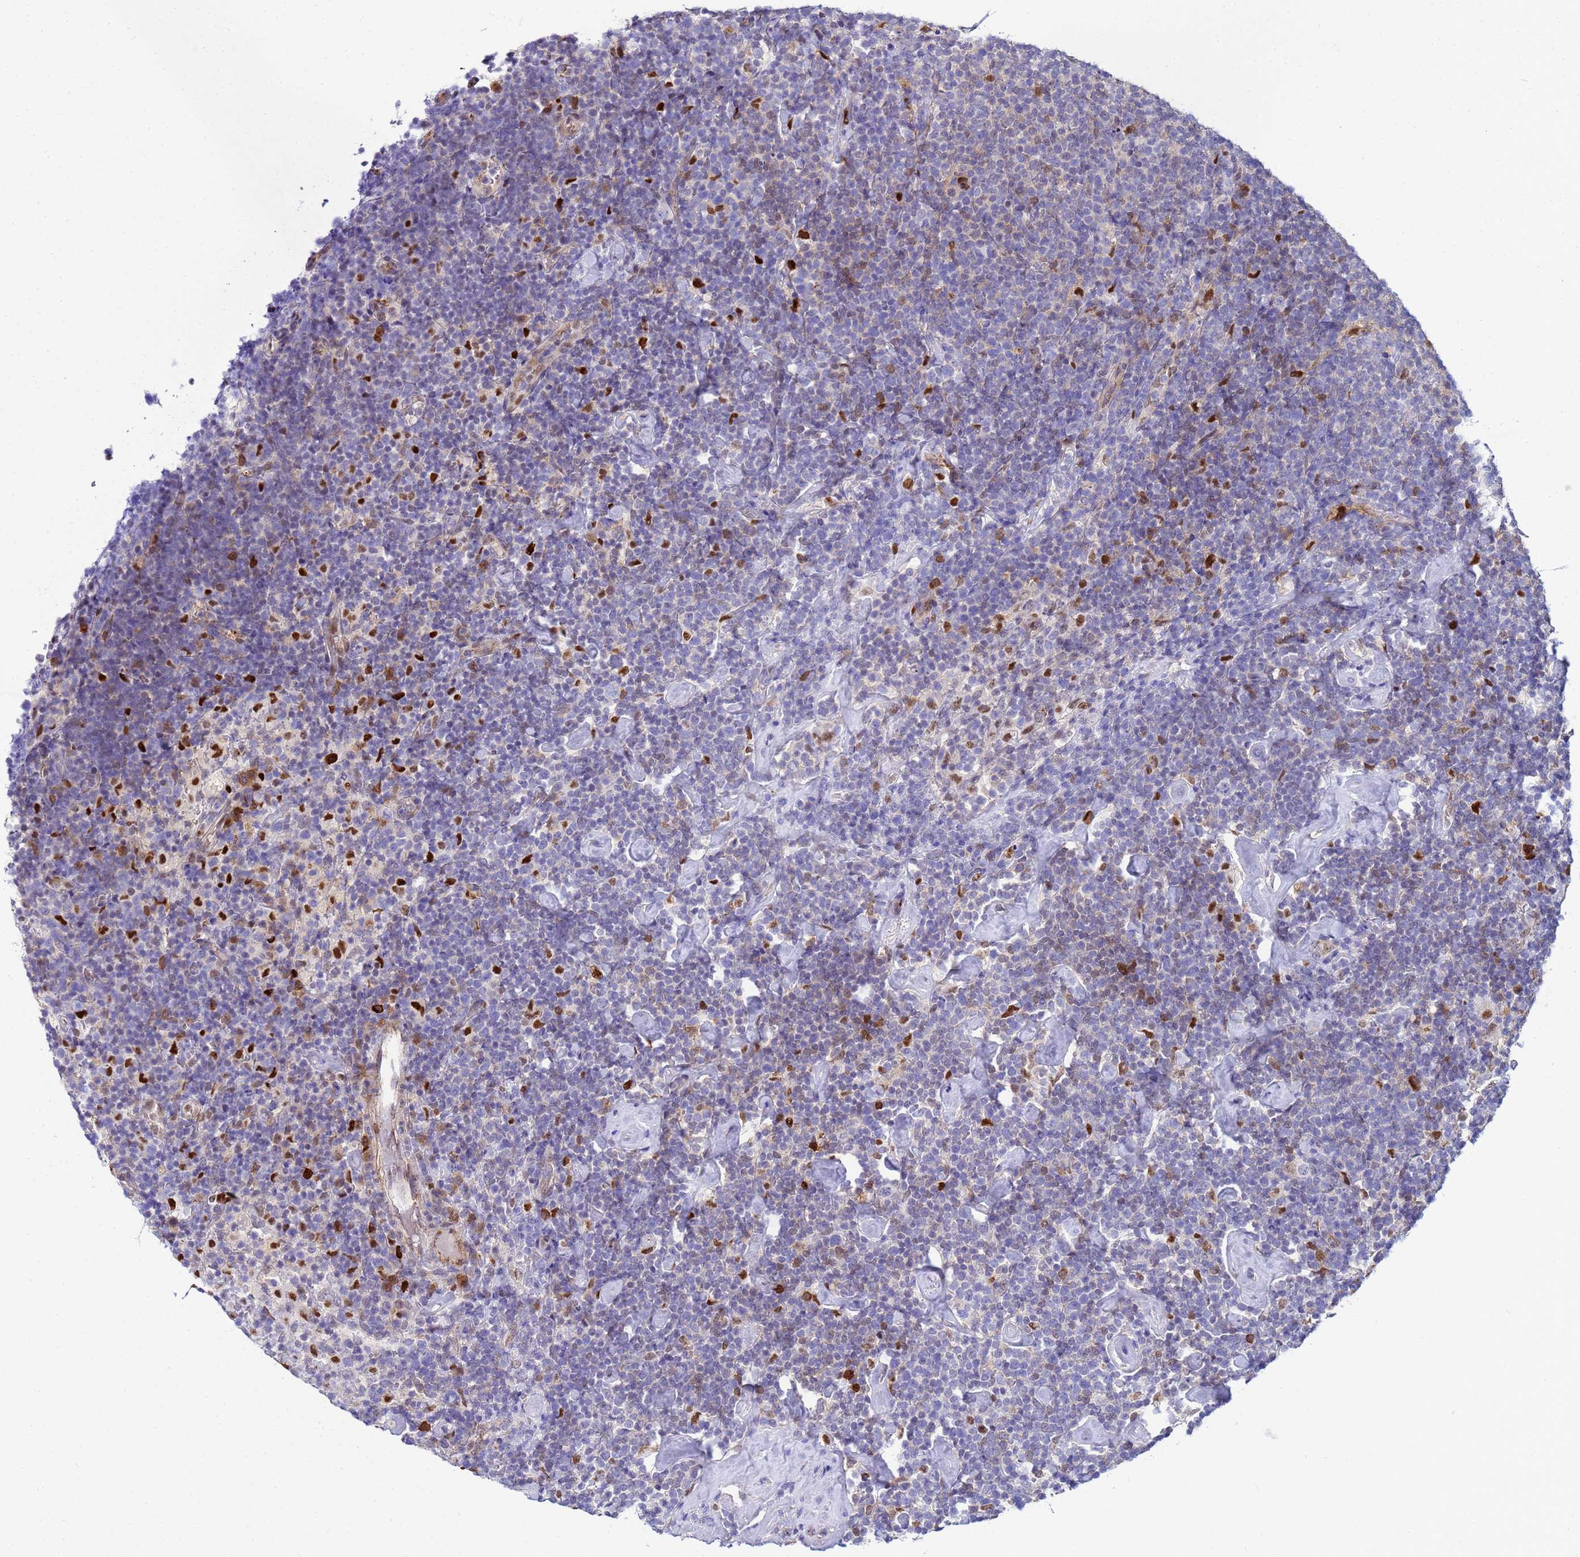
{"staining": {"intensity": "strong", "quantity": "<25%", "location": "nuclear"}, "tissue": "lymphoma", "cell_type": "Tumor cells", "image_type": "cancer", "snomed": [{"axis": "morphology", "description": "Malignant lymphoma, non-Hodgkin's type, High grade"}, {"axis": "topography", "description": "Lymph node"}], "caption": "Immunohistochemical staining of human lymphoma exhibits medium levels of strong nuclear protein expression in about <25% of tumor cells. The protein is shown in brown color, while the nuclei are stained blue.", "gene": "SLC25A37", "patient": {"sex": "male", "age": 61}}